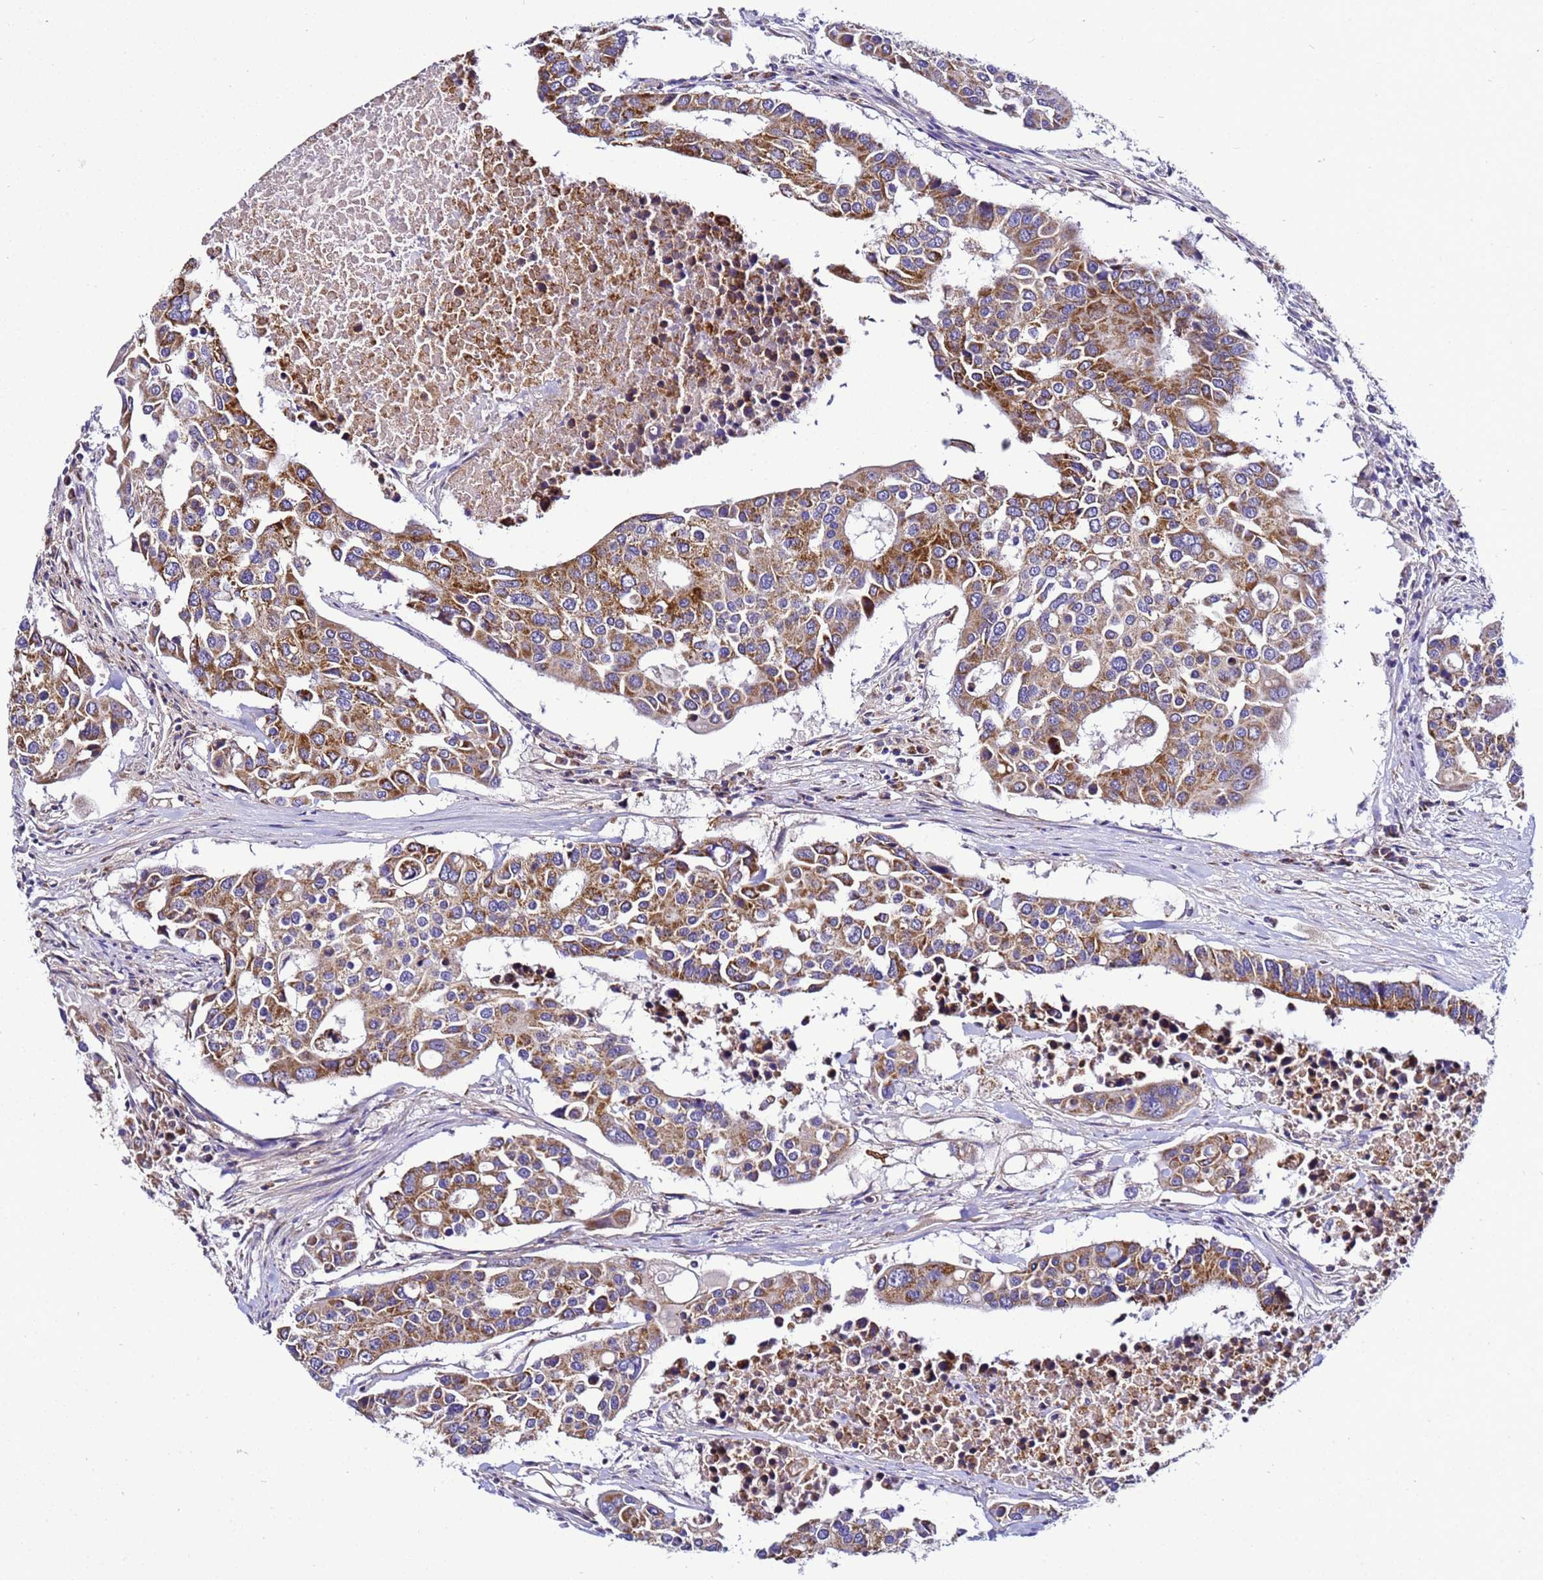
{"staining": {"intensity": "moderate", "quantity": ">75%", "location": "cytoplasmic/membranous"}, "tissue": "colorectal cancer", "cell_type": "Tumor cells", "image_type": "cancer", "snomed": [{"axis": "morphology", "description": "Adenocarcinoma, NOS"}, {"axis": "topography", "description": "Colon"}], "caption": "Tumor cells exhibit moderate cytoplasmic/membranous staining in approximately >75% of cells in colorectal cancer.", "gene": "HIGD2A", "patient": {"sex": "male", "age": 77}}